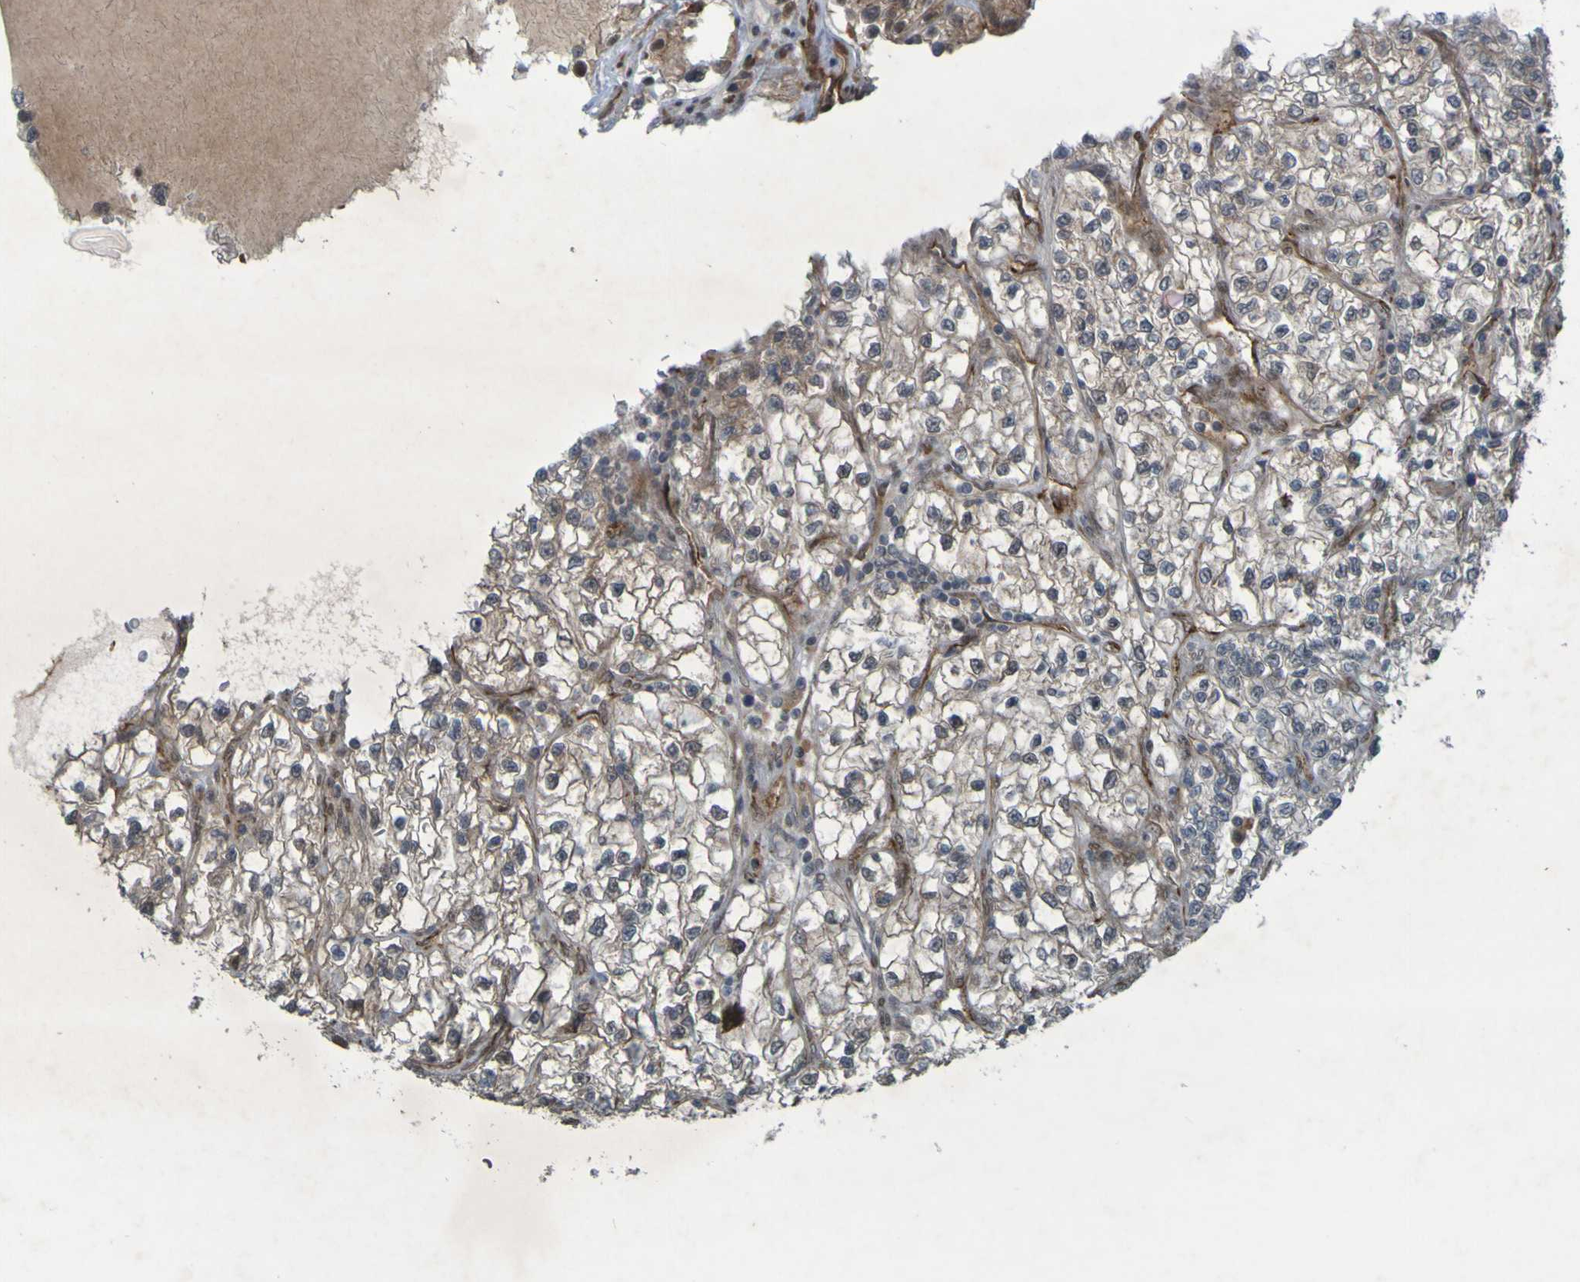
{"staining": {"intensity": "weak", "quantity": ">75%", "location": "cytoplasmic/membranous,nuclear"}, "tissue": "renal cancer", "cell_type": "Tumor cells", "image_type": "cancer", "snomed": [{"axis": "morphology", "description": "Adenocarcinoma, NOS"}, {"axis": "topography", "description": "Kidney"}], "caption": "This histopathology image shows IHC staining of renal cancer, with low weak cytoplasmic/membranous and nuclear staining in approximately >75% of tumor cells.", "gene": "MCPH1", "patient": {"sex": "female", "age": 57}}